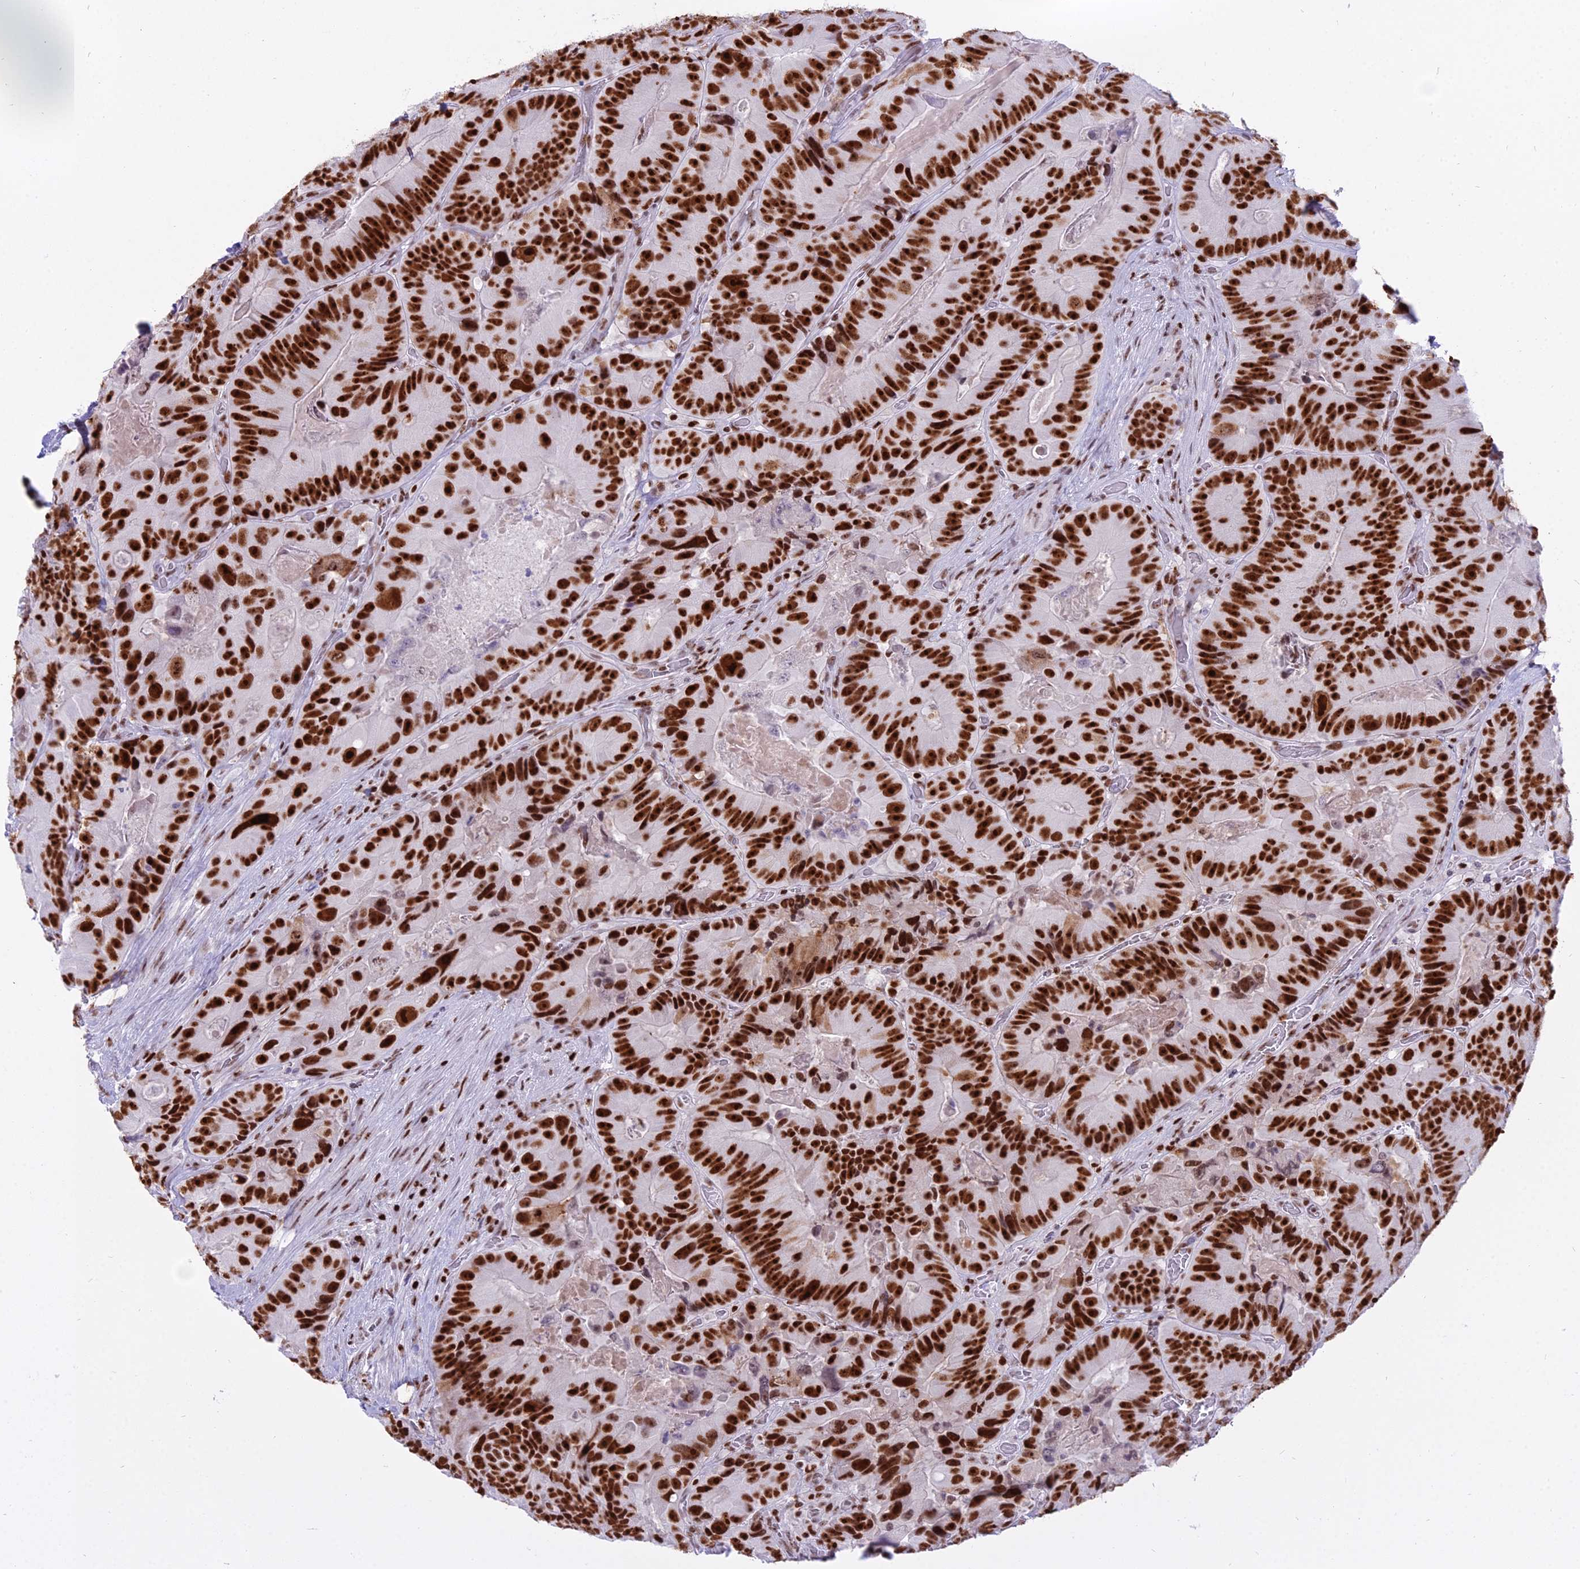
{"staining": {"intensity": "strong", "quantity": ">75%", "location": "nuclear"}, "tissue": "colorectal cancer", "cell_type": "Tumor cells", "image_type": "cancer", "snomed": [{"axis": "morphology", "description": "Adenocarcinoma, NOS"}, {"axis": "topography", "description": "Colon"}], "caption": "Immunohistochemistry micrograph of human colorectal adenocarcinoma stained for a protein (brown), which reveals high levels of strong nuclear expression in about >75% of tumor cells.", "gene": "PARP1", "patient": {"sex": "female", "age": 86}}